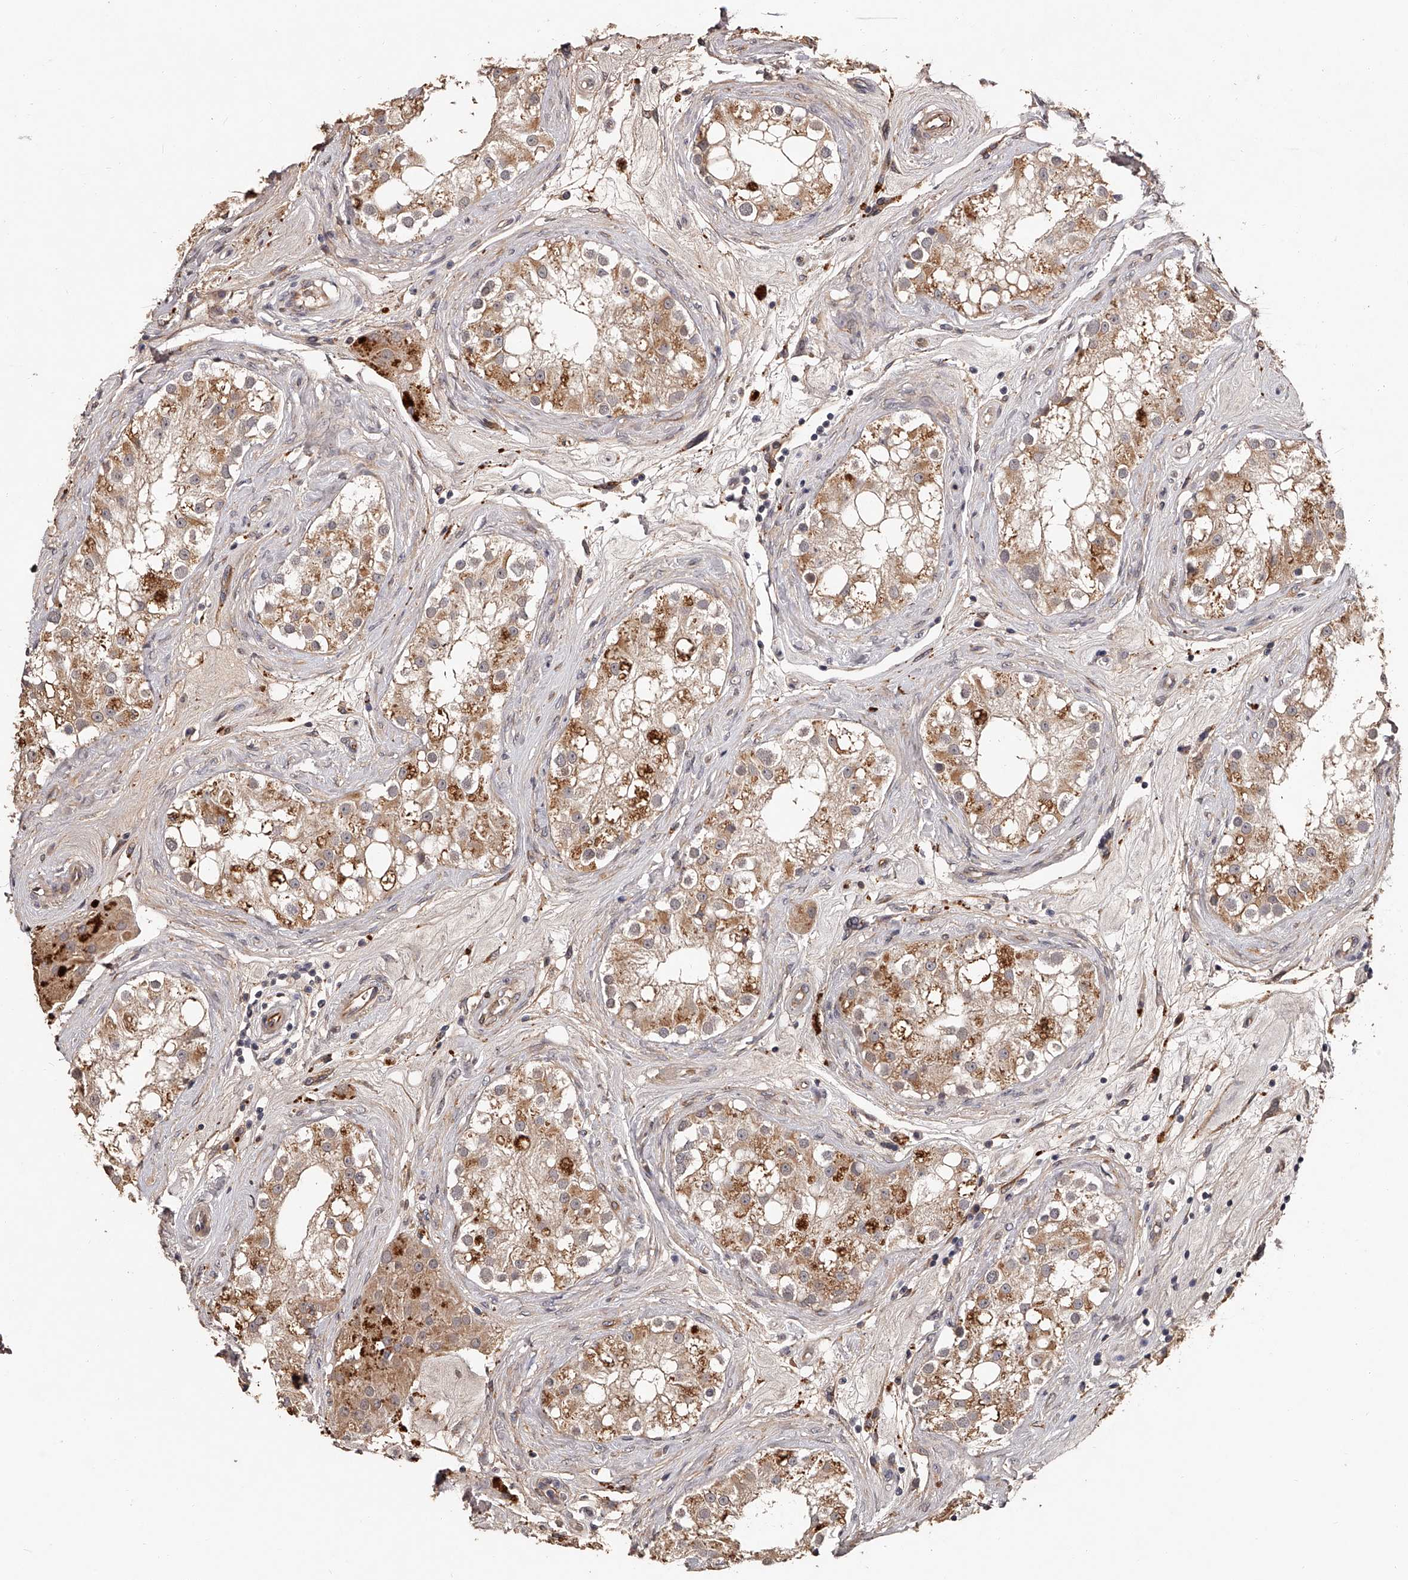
{"staining": {"intensity": "moderate", "quantity": "25%-75%", "location": "cytoplasmic/membranous,nuclear"}, "tissue": "testis", "cell_type": "Cells in seminiferous ducts", "image_type": "normal", "snomed": [{"axis": "morphology", "description": "Normal tissue, NOS"}, {"axis": "topography", "description": "Testis"}], "caption": "Protein expression analysis of unremarkable human testis reveals moderate cytoplasmic/membranous,nuclear staining in approximately 25%-75% of cells in seminiferous ducts.", "gene": "URGCP", "patient": {"sex": "male", "age": 84}}